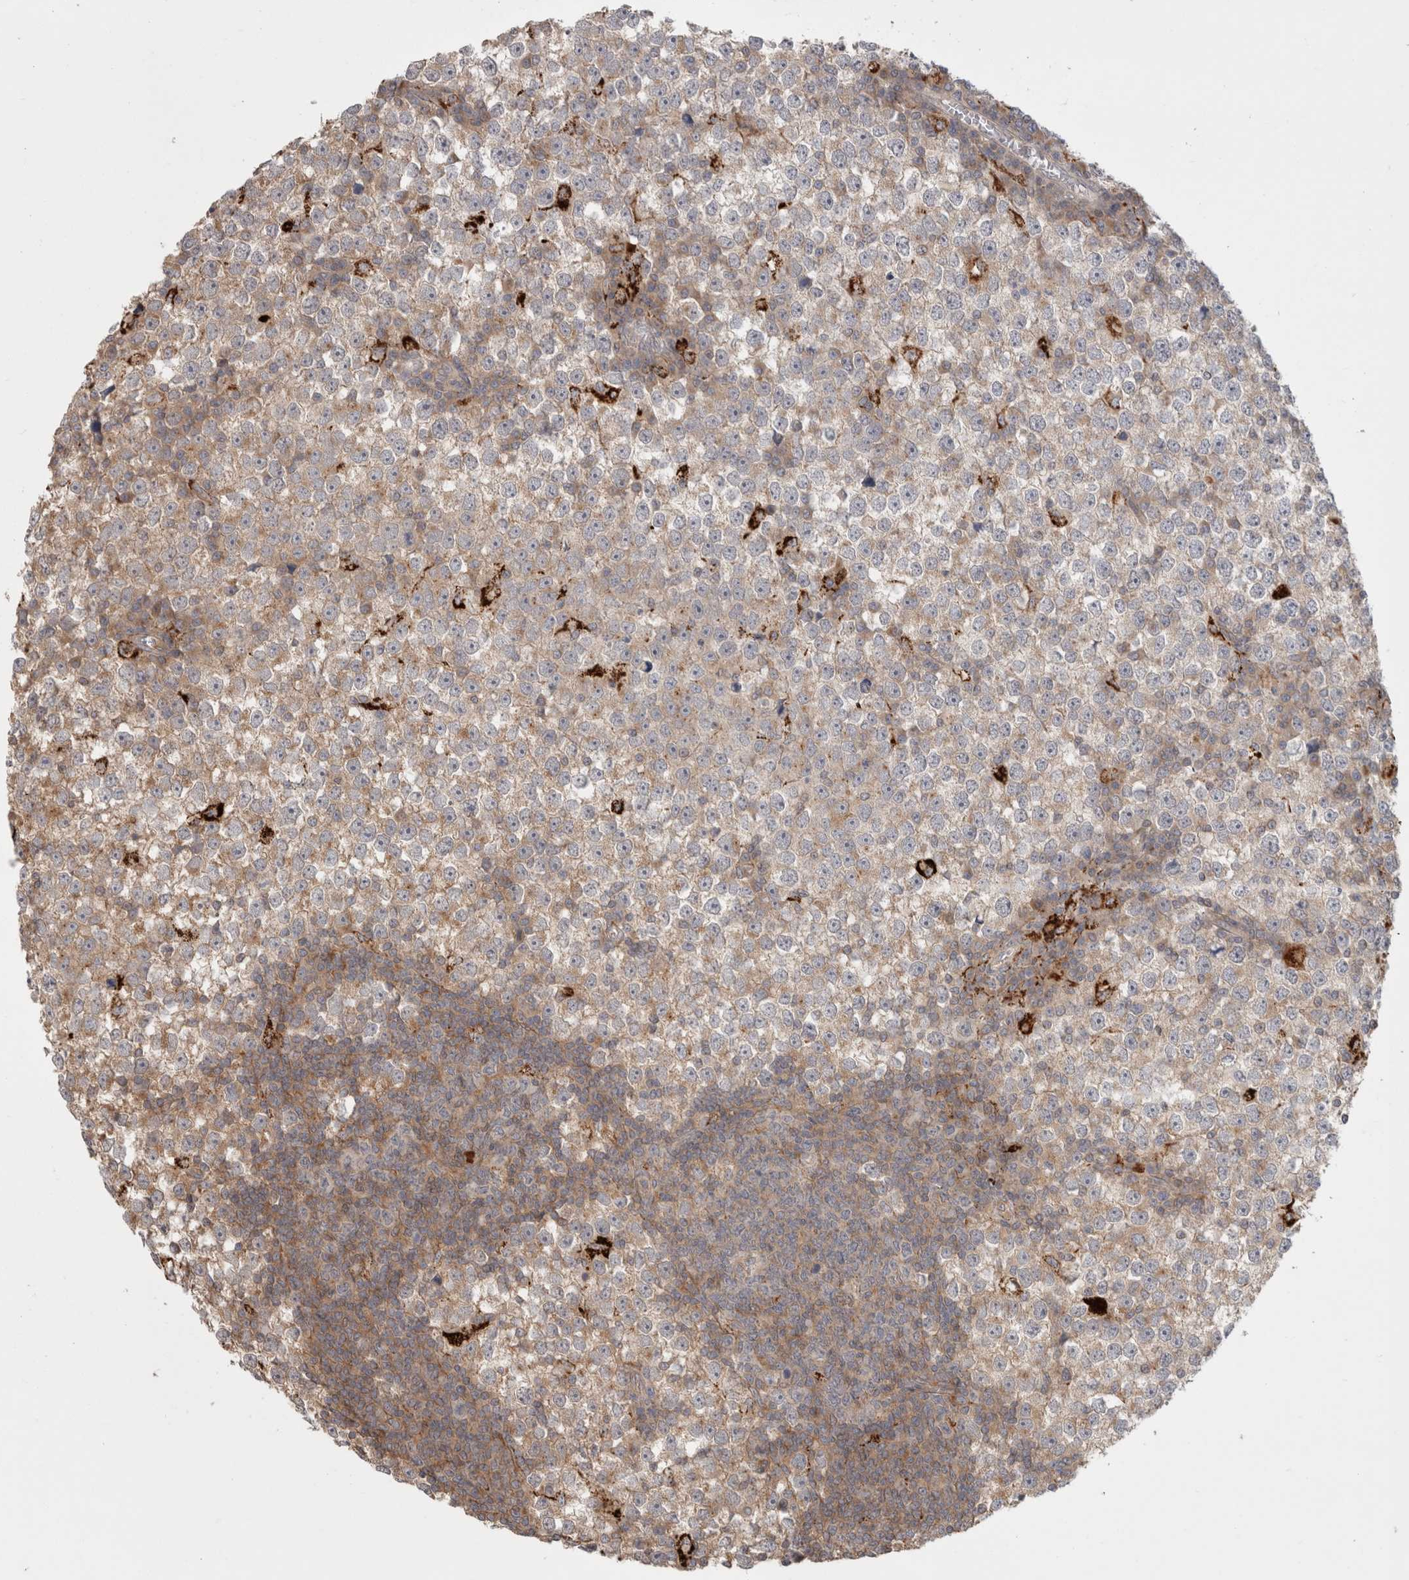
{"staining": {"intensity": "weak", "quantity": "25%-75%", "location": "cytoplasmic/membranous"}, "tissue": "testis cancer", "cell_type": "Tumor cells", "image_type": "cancer", "snomed": [{"axis": "morphology", "description": "Seminoma, NOS"}, {"axis": "topography", "description": "Testis"}], "caption": "Tumor cells display weak cytoplasmic/membranous positivity in about 25%-75% of cells in seminoma (testis).", "gene": "HROB", "patient": {"sex": "male", "age": 65}}